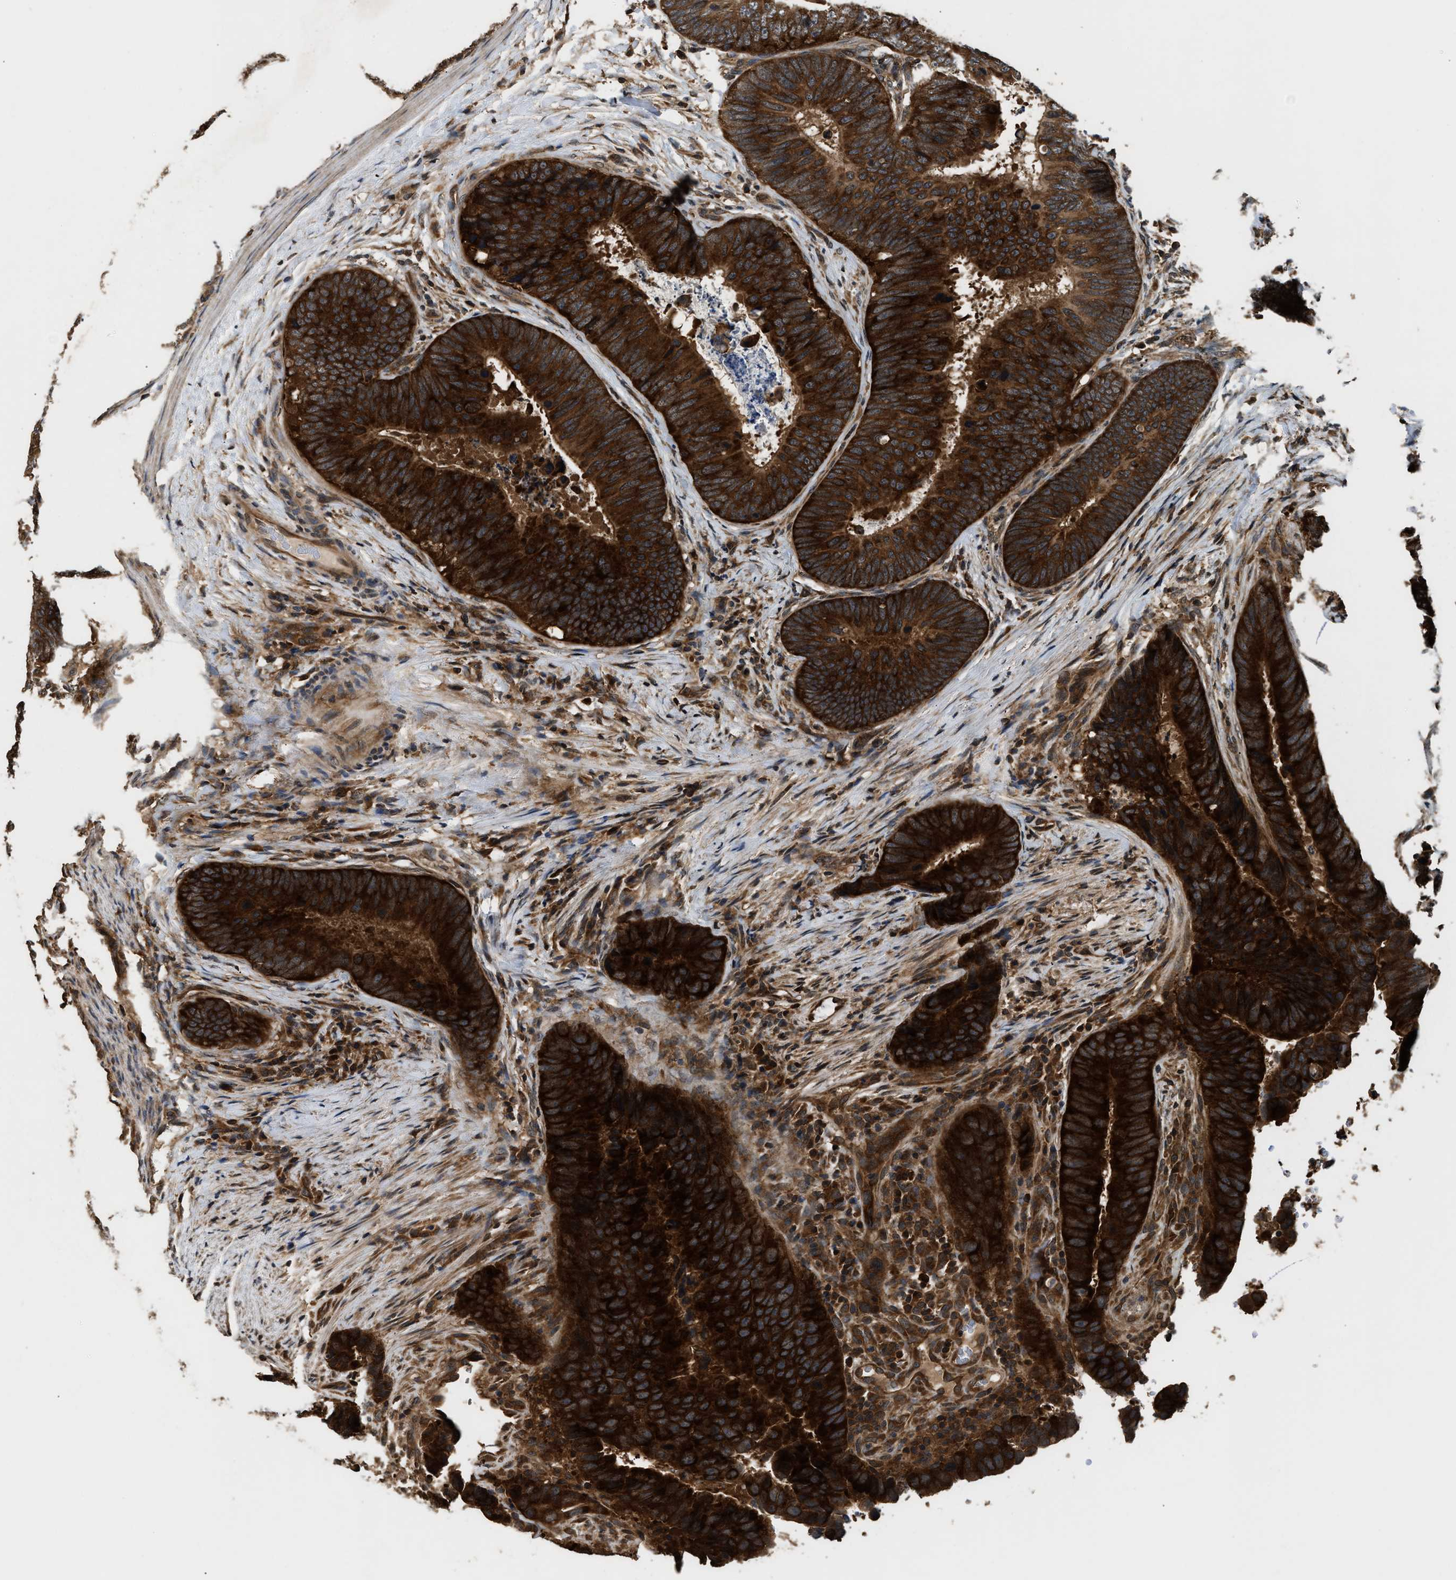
{"staining": {"intensity": "strong", "quantity": ">75%", "location": "cytoplasmic/membranous"}, "tissue": "colorectal cancer", "cell_type": "Tumor cells", "image_type": "cancer", "snomed": [{"axis": "morphology", "description": "Adenocarcinoma, NOS"}, {"axis": "topography", "description": "Colon"}], "caption": "Colorectal cancer stained for a protein displays strong cytoplasmic/membranous positivity in tumor cells.", "gene": "DNAJC2", "patient": {"sex": "male", "age": 56}}